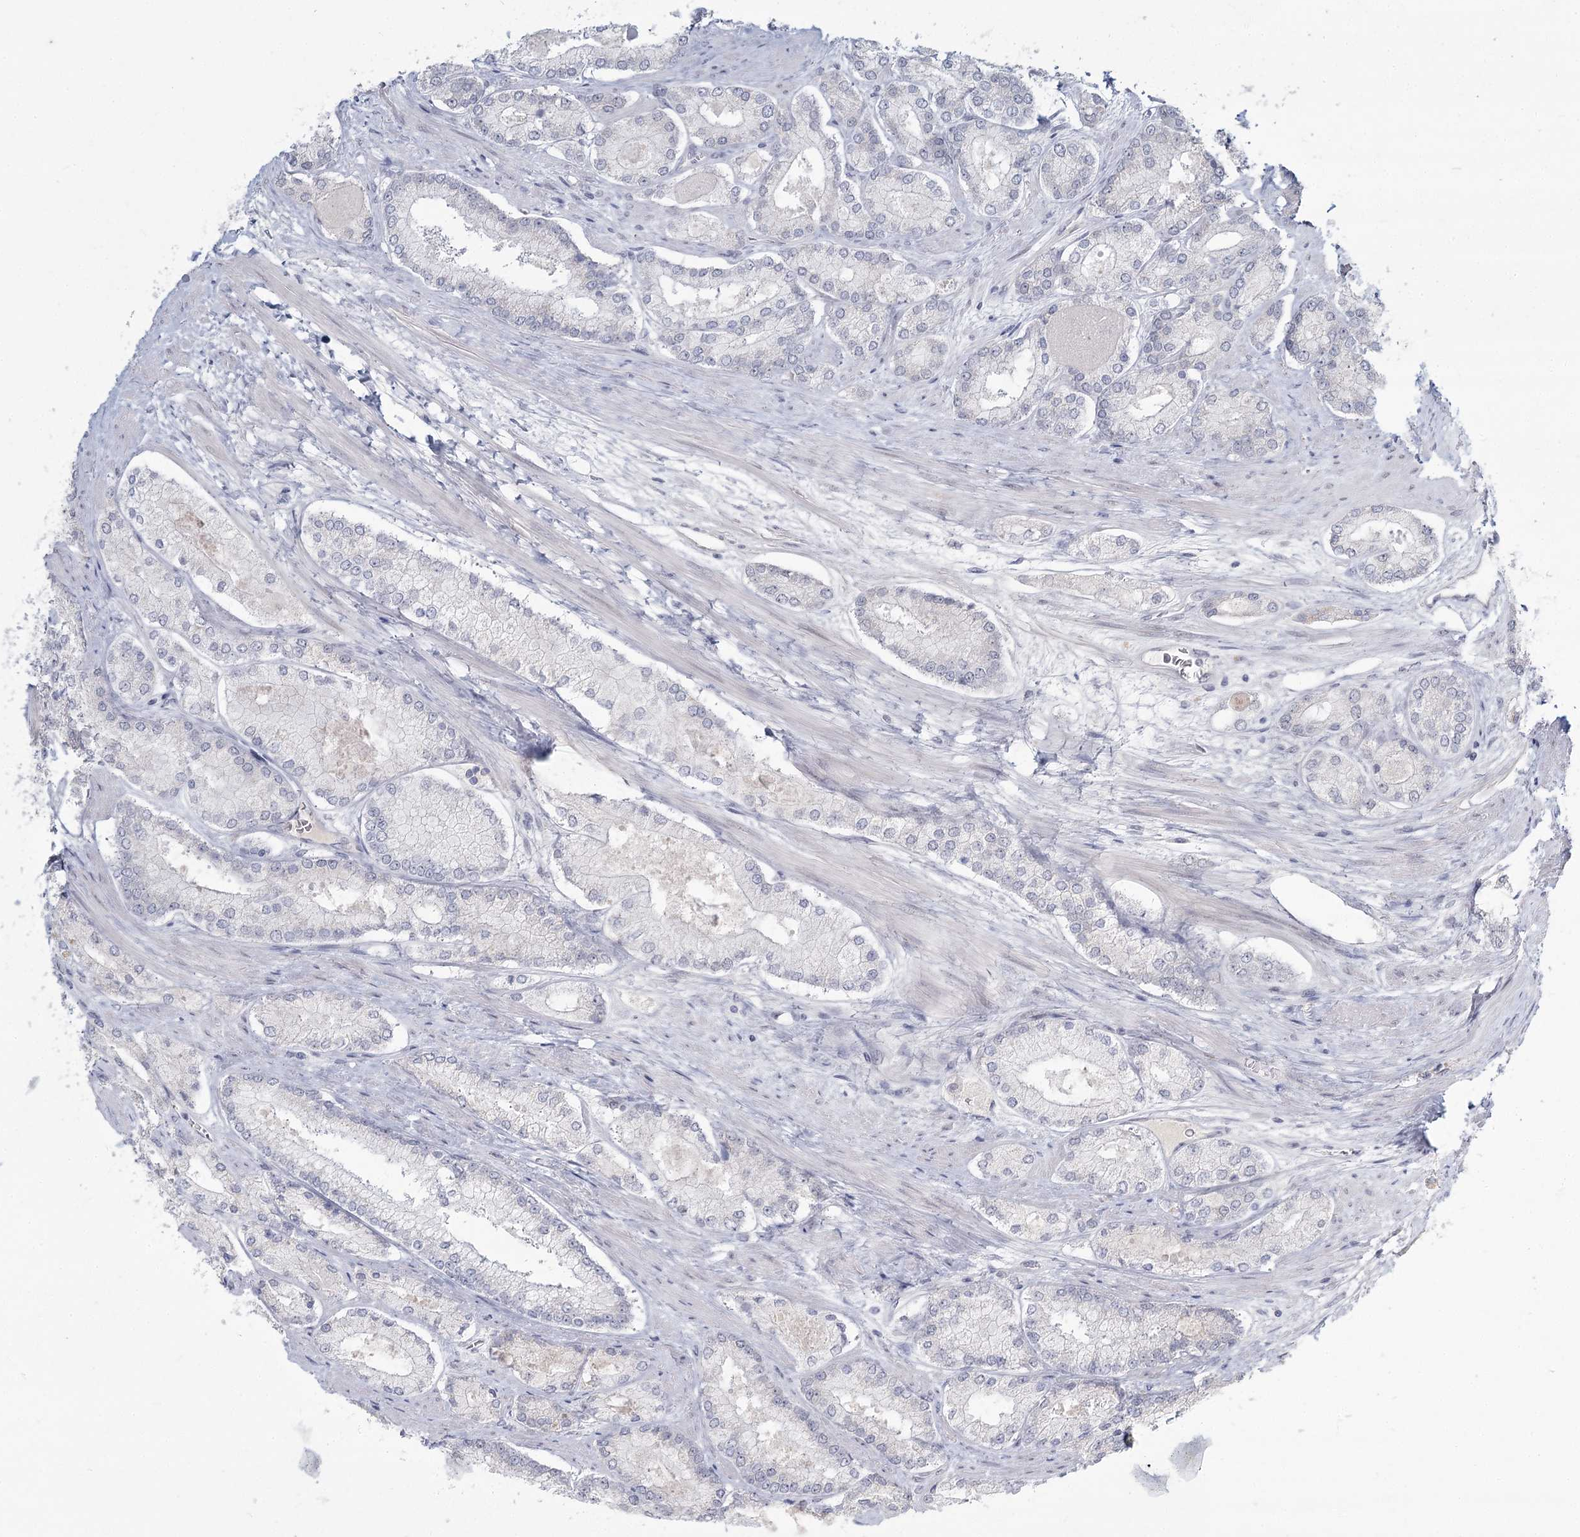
{"staining": {"intensity": "negative", "quantity": "none", "location": "none"}, "tissue": "prostate cancer", "cell_type": "Tumor cells", "image_type": "cancer", "snomed": [{"axis": "morphology", "description": "Adenocarcinoma, Low grade"}, {"axis": "topography", "description": "Prostate"}], "caption": "This is an IHC photomicrograph of human prostate cancer (adenocarcinoma (low-grade)). There is no staining in tumor cells.", "gene": "LY6G5C", "patient": {"sex": "male", "age": 74}}